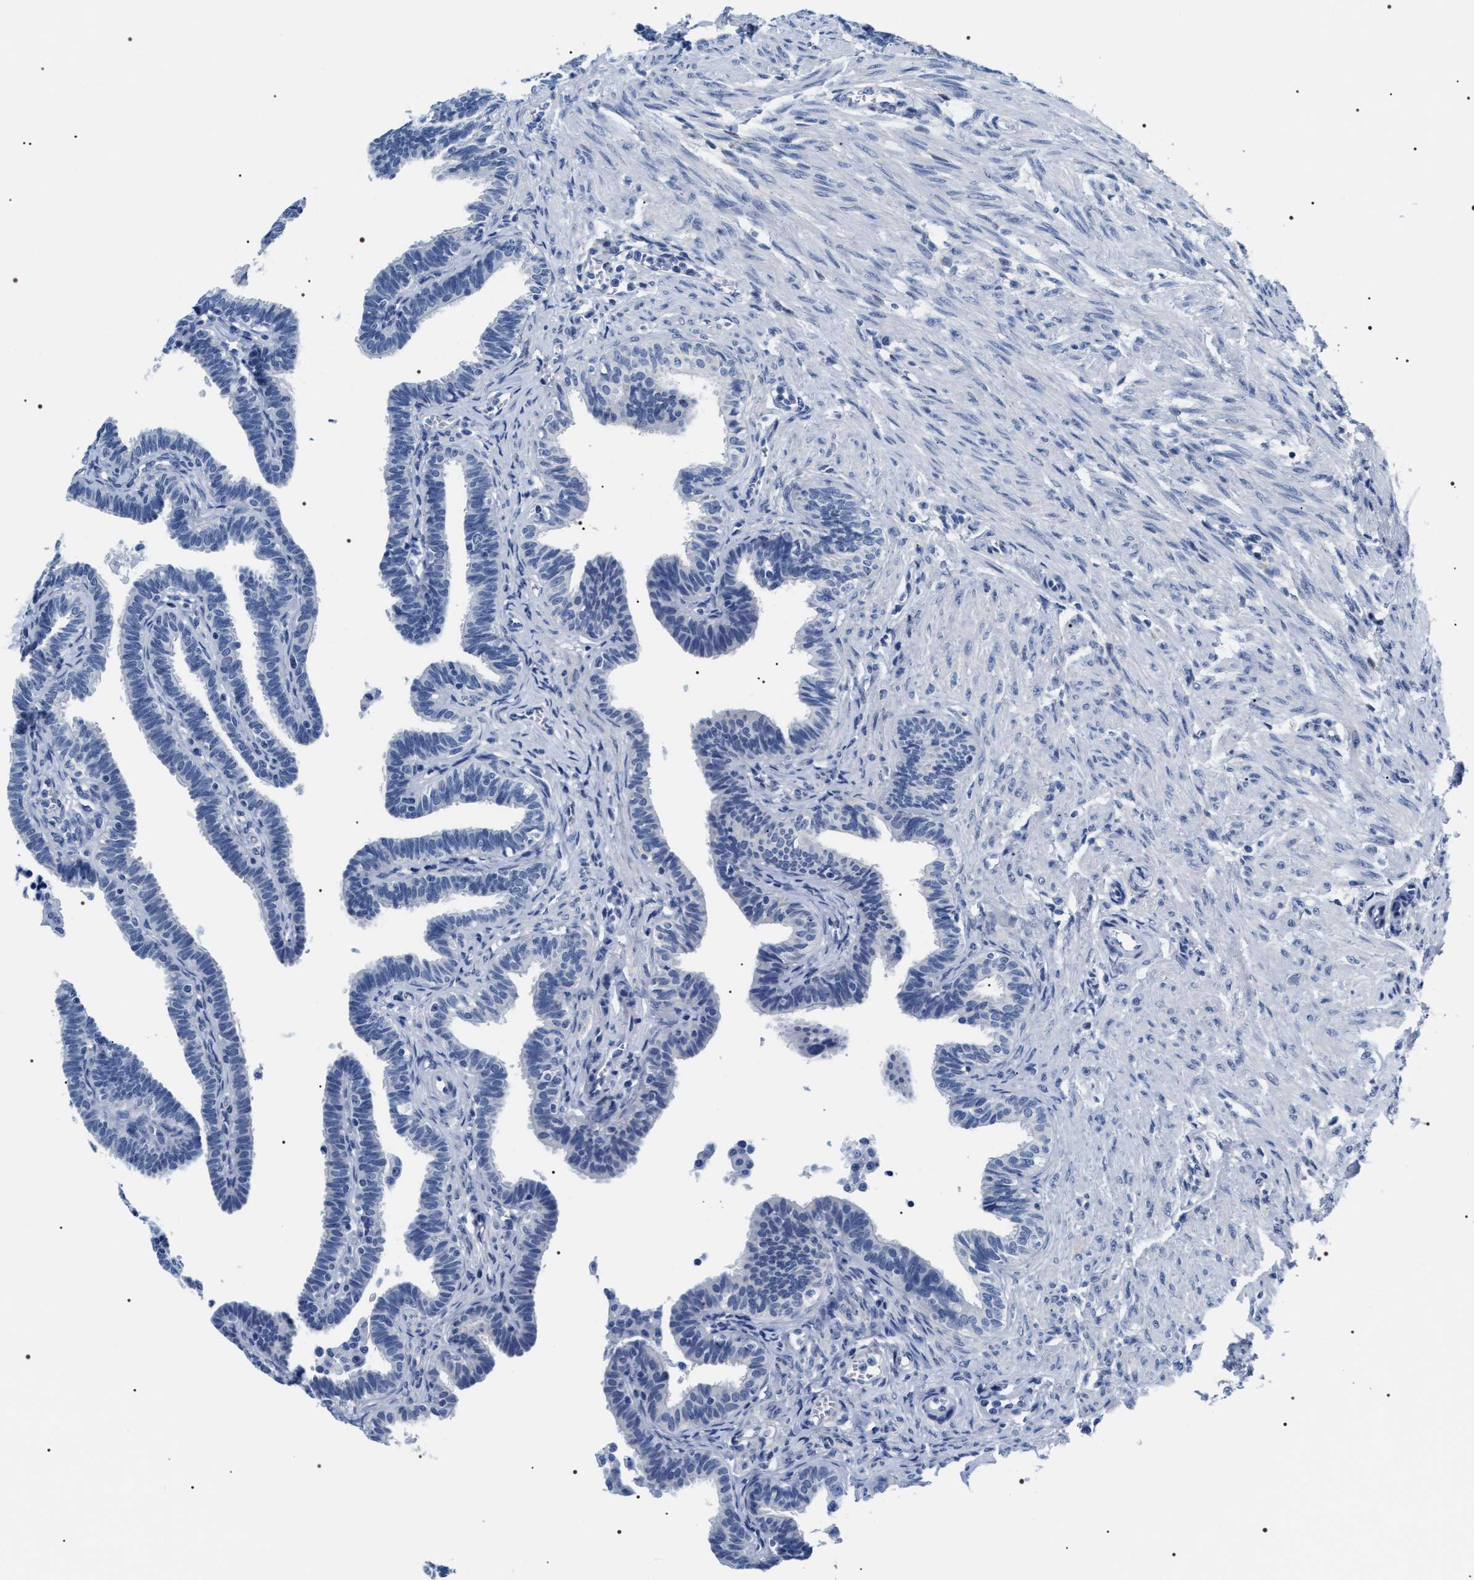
{"staining": {"intensity": "negative", "quantity": "none", "location": "none"}, "tissue": "fallopian tube", "cell_type": "Glandular cells", "image_type": "normal", "snomed": [{"axis": "morphology", "description": "Normal tissue, NOS"}, {"axis": "topography", "description": "Fallopian tube"}, {"axis": "topography", "description": "Ovary"}], "caption": "Image shows no protein expression in glandular cells of unremarkable fallopian tube.", "gene": "ADH4", "patient": {"sex": "female", "age": 23}}